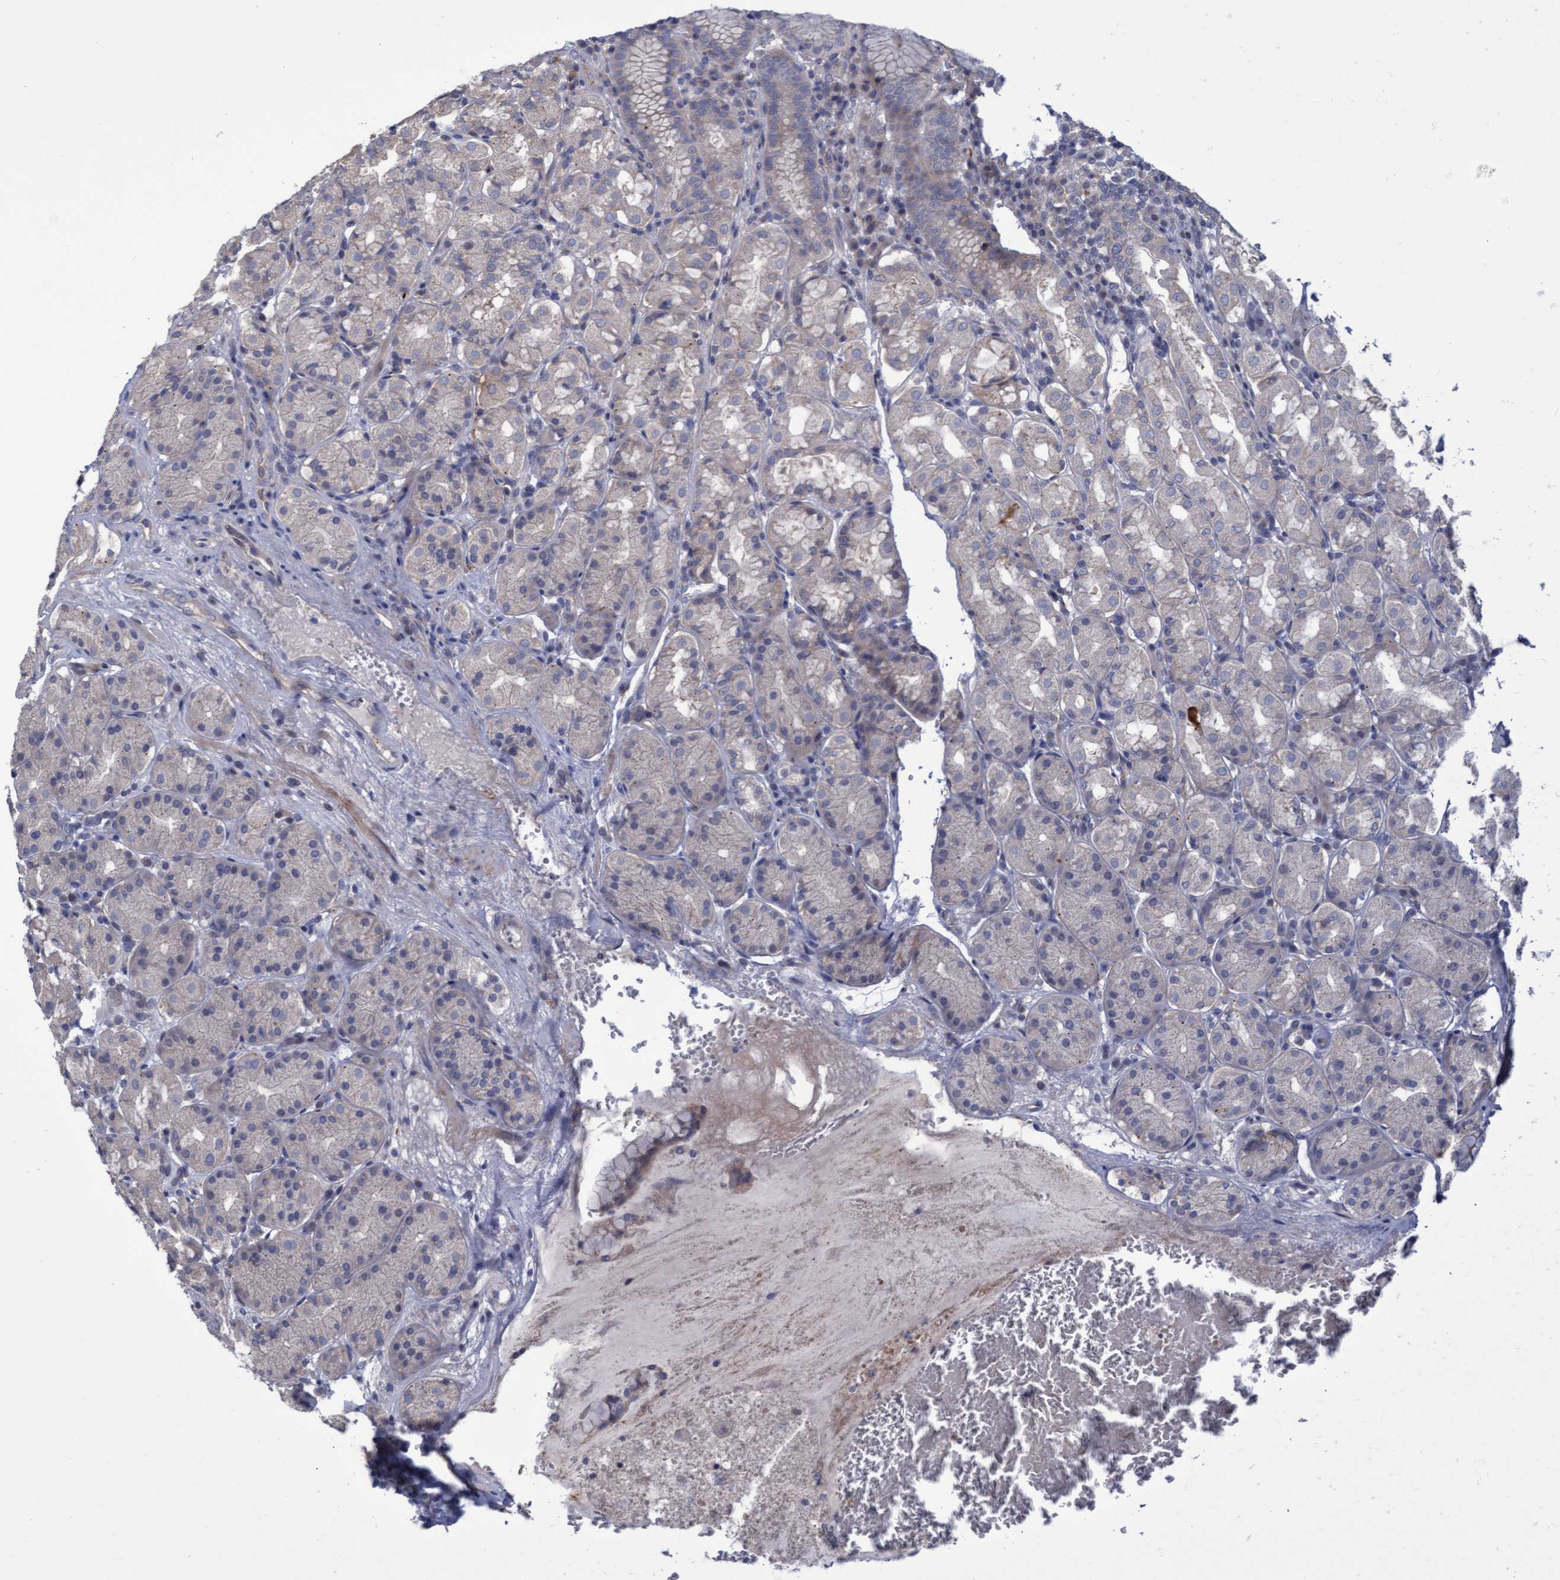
{"staining": {"intensity": "moderate", "quantity": "<25%", "location": "cytoplasmic/membranous"}, "tissue": "stomach", "cell_type": "Glandular cells", "image_type": "normal", "snomed": [{"axis": "morphology", "description": "Normal tissue, NOS"}, {"axis": "topography", "description": "Stomach"}, {"axis": "topography", "description": "Stomach, lower"}], "caption": "Brown immunohistochemical staining in benign stomach shows moderate cytoplasmic/membranous staining in approximately <25% of glandular cells.", "gene": "ABCF2", "patient": {"sex": "female", "age": 56}}